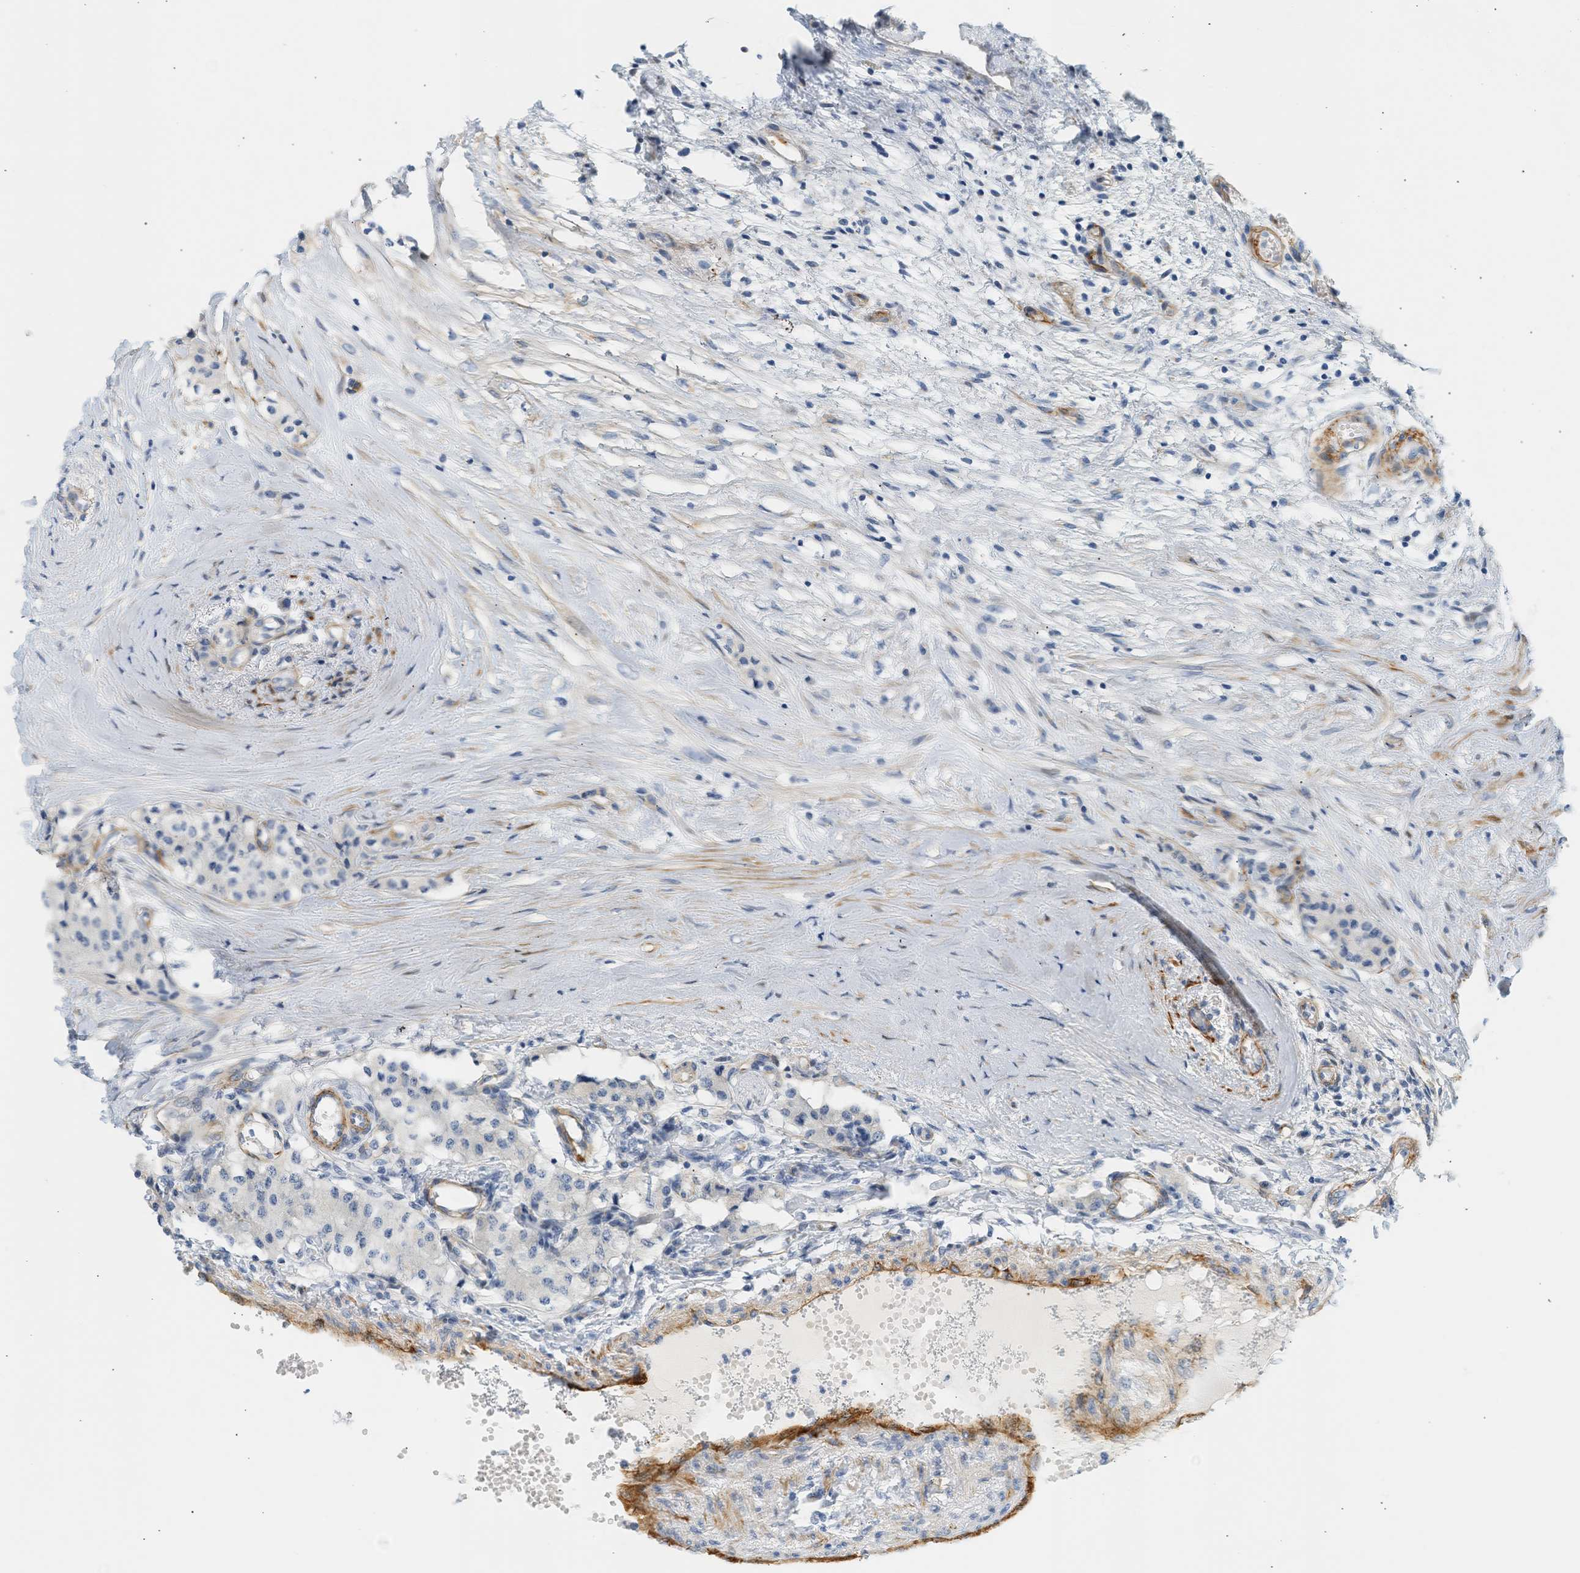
{"staining": {"intensity": "negative", "quantity": "none", "location": "none"}, "tissue": "carcinoid", "cell_type": "Tumor cells", "image_type": "cancer", "snomed": [{"axis": "morphology", "description": "Carcinoid, malignant, NOS"}, {"axis": "topography", "description": "Colon"}], "caption": "Immunohistochemistry (IHC) image of human malignant carcinoid stained for a protein (brown), which exhibits no positivity in tumor cells. (Immunohistochemistry (IHC), brightfield microscopy, high magnification).", "gene": "SLC30A7", "patient": {"sex": "female", "age": 52}}